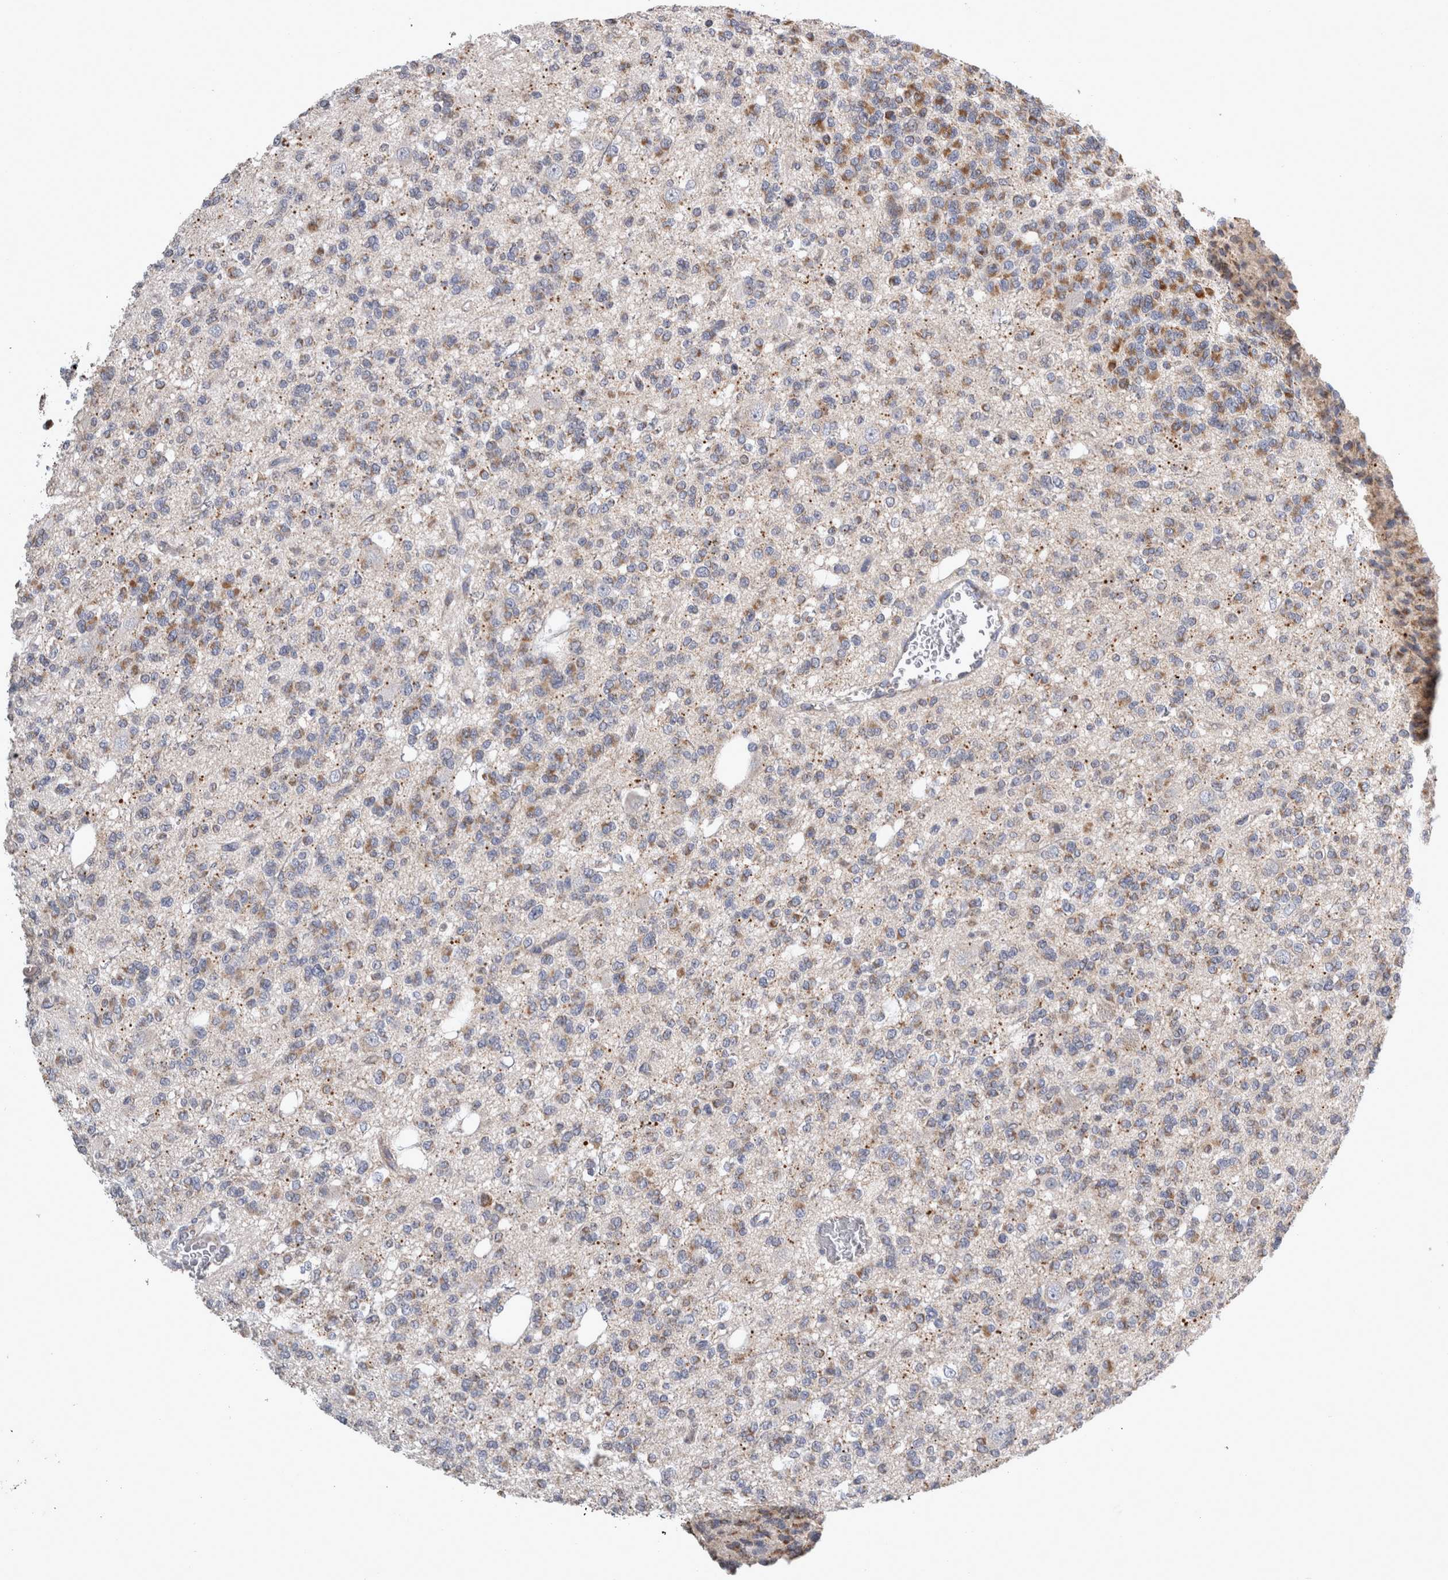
{"staining": {"intensity": "moderate", "quantity": ">75%", "location": "cytoplasmic/membranous"}, "tissue": "glioma", "cell_type": "Tumor cells", "image_type": "cancer", "snomed": [{"axis": "morphology", "description": "Glioma, malignant, Low grade"}, {"axis": "topography", "description": "Brain"}], "caption": "Glioma stained for a protein shows moderate cytoplasmic/membranous positivity in tumor cells.", "gene": "TCAP", "patient": {"sex": "male", "age": 38}}